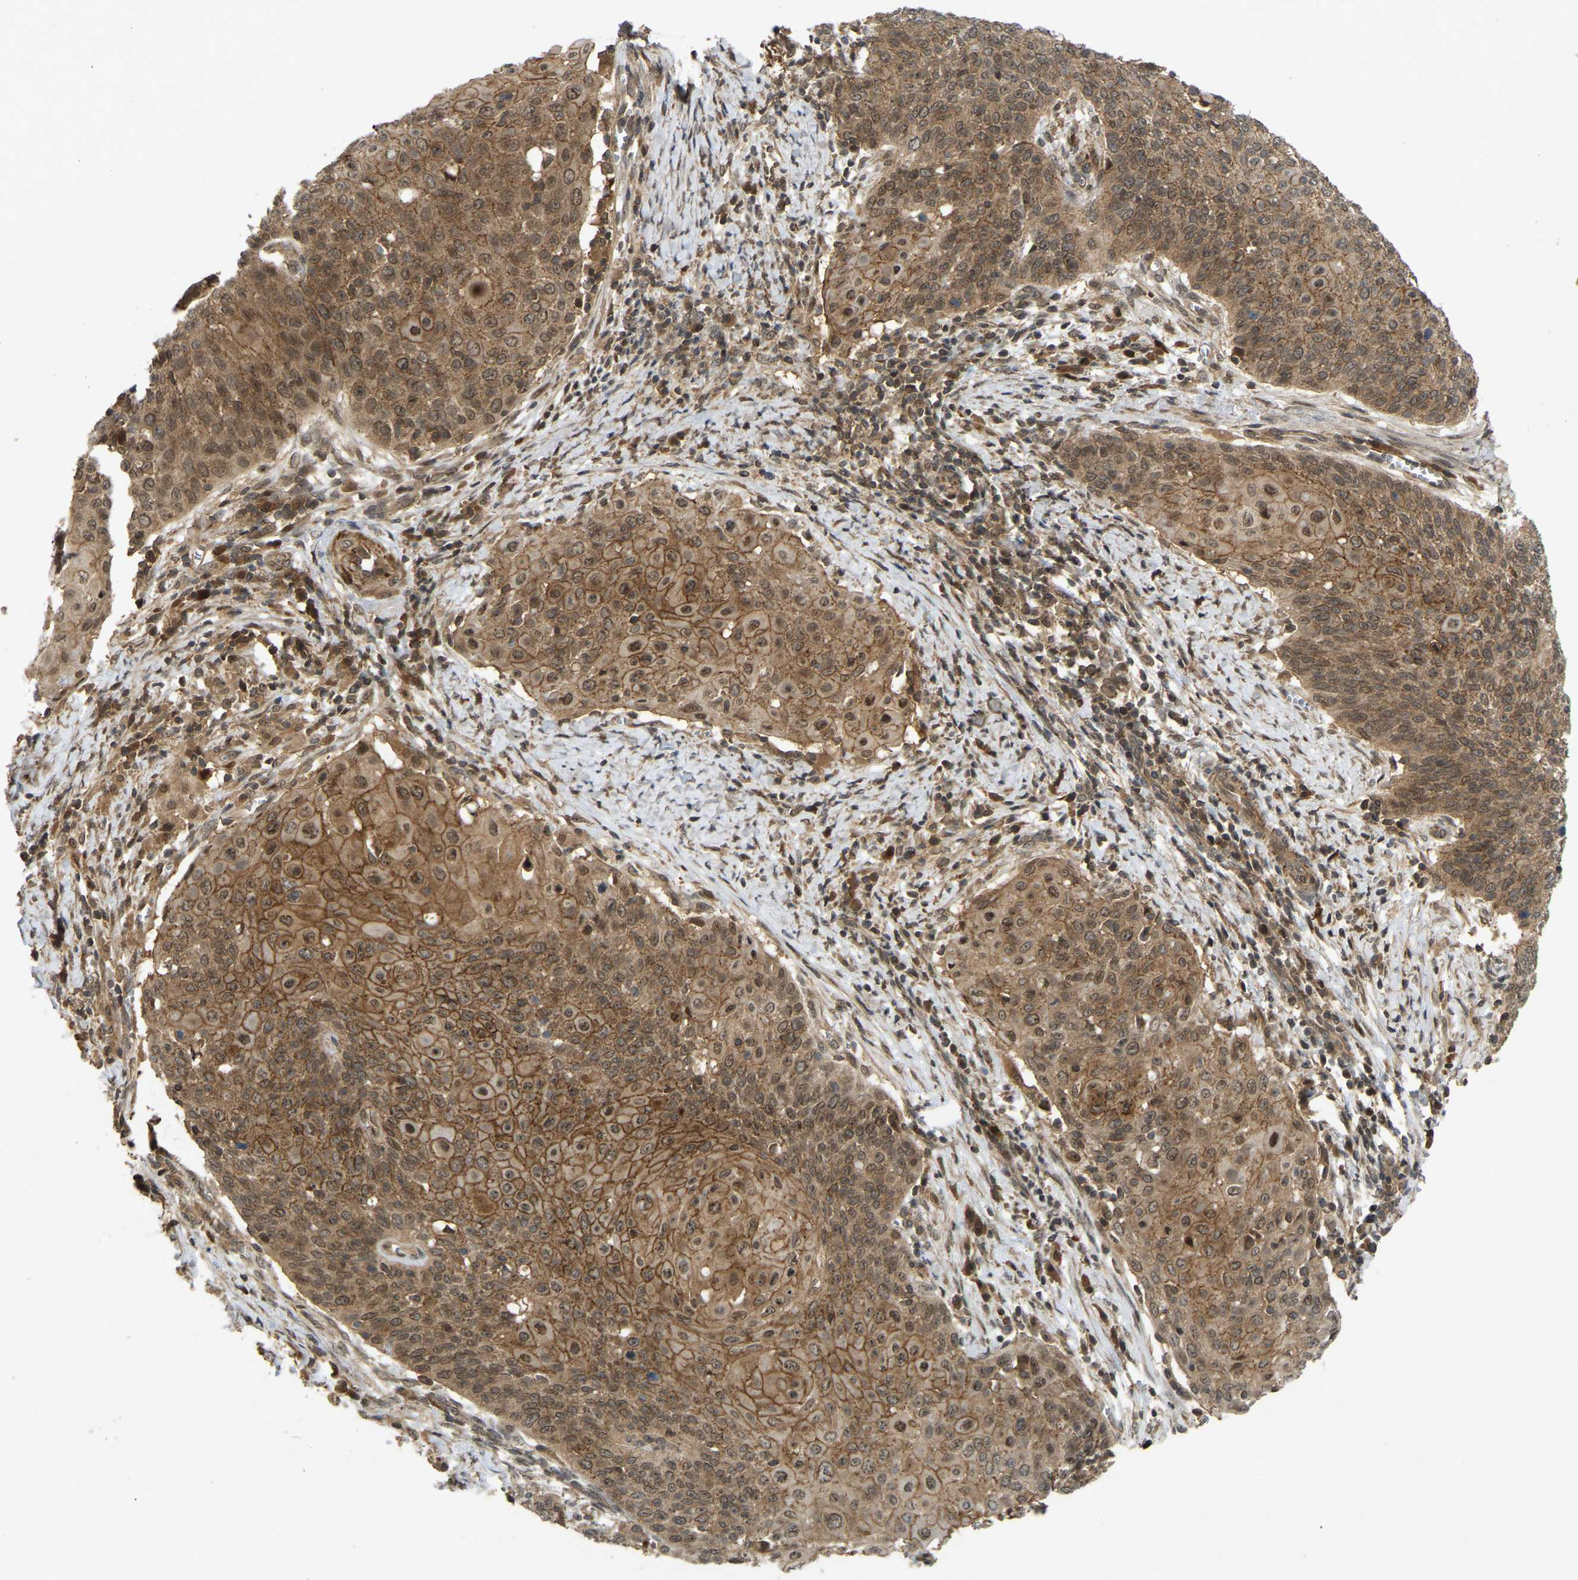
{"staining": {"intensity": "moderate", "quantity": ">75%", "location": "cytoplasmic/membranous,nuclear"}, "tissue": "cervical cancer", "cell_type": "Tumor cells", "image_type": "cancer", "snomed": [{"axis": "morphology", "description": "Squamous cell carcinoma, NOS"}, {"axis": "topography", "description": "Cervix"}], "caption": "Immunohistochemistry photomicrograph of human squamous cell carcinoma (cervical) stained for a protein (brown), which demonstrates medium levels of moderate cytoplasmic/membranous and nuclear staining in about >75% of tumor cells.", "gene": "KIAA1549", "patient": {"sex": "female", "age": 39}}